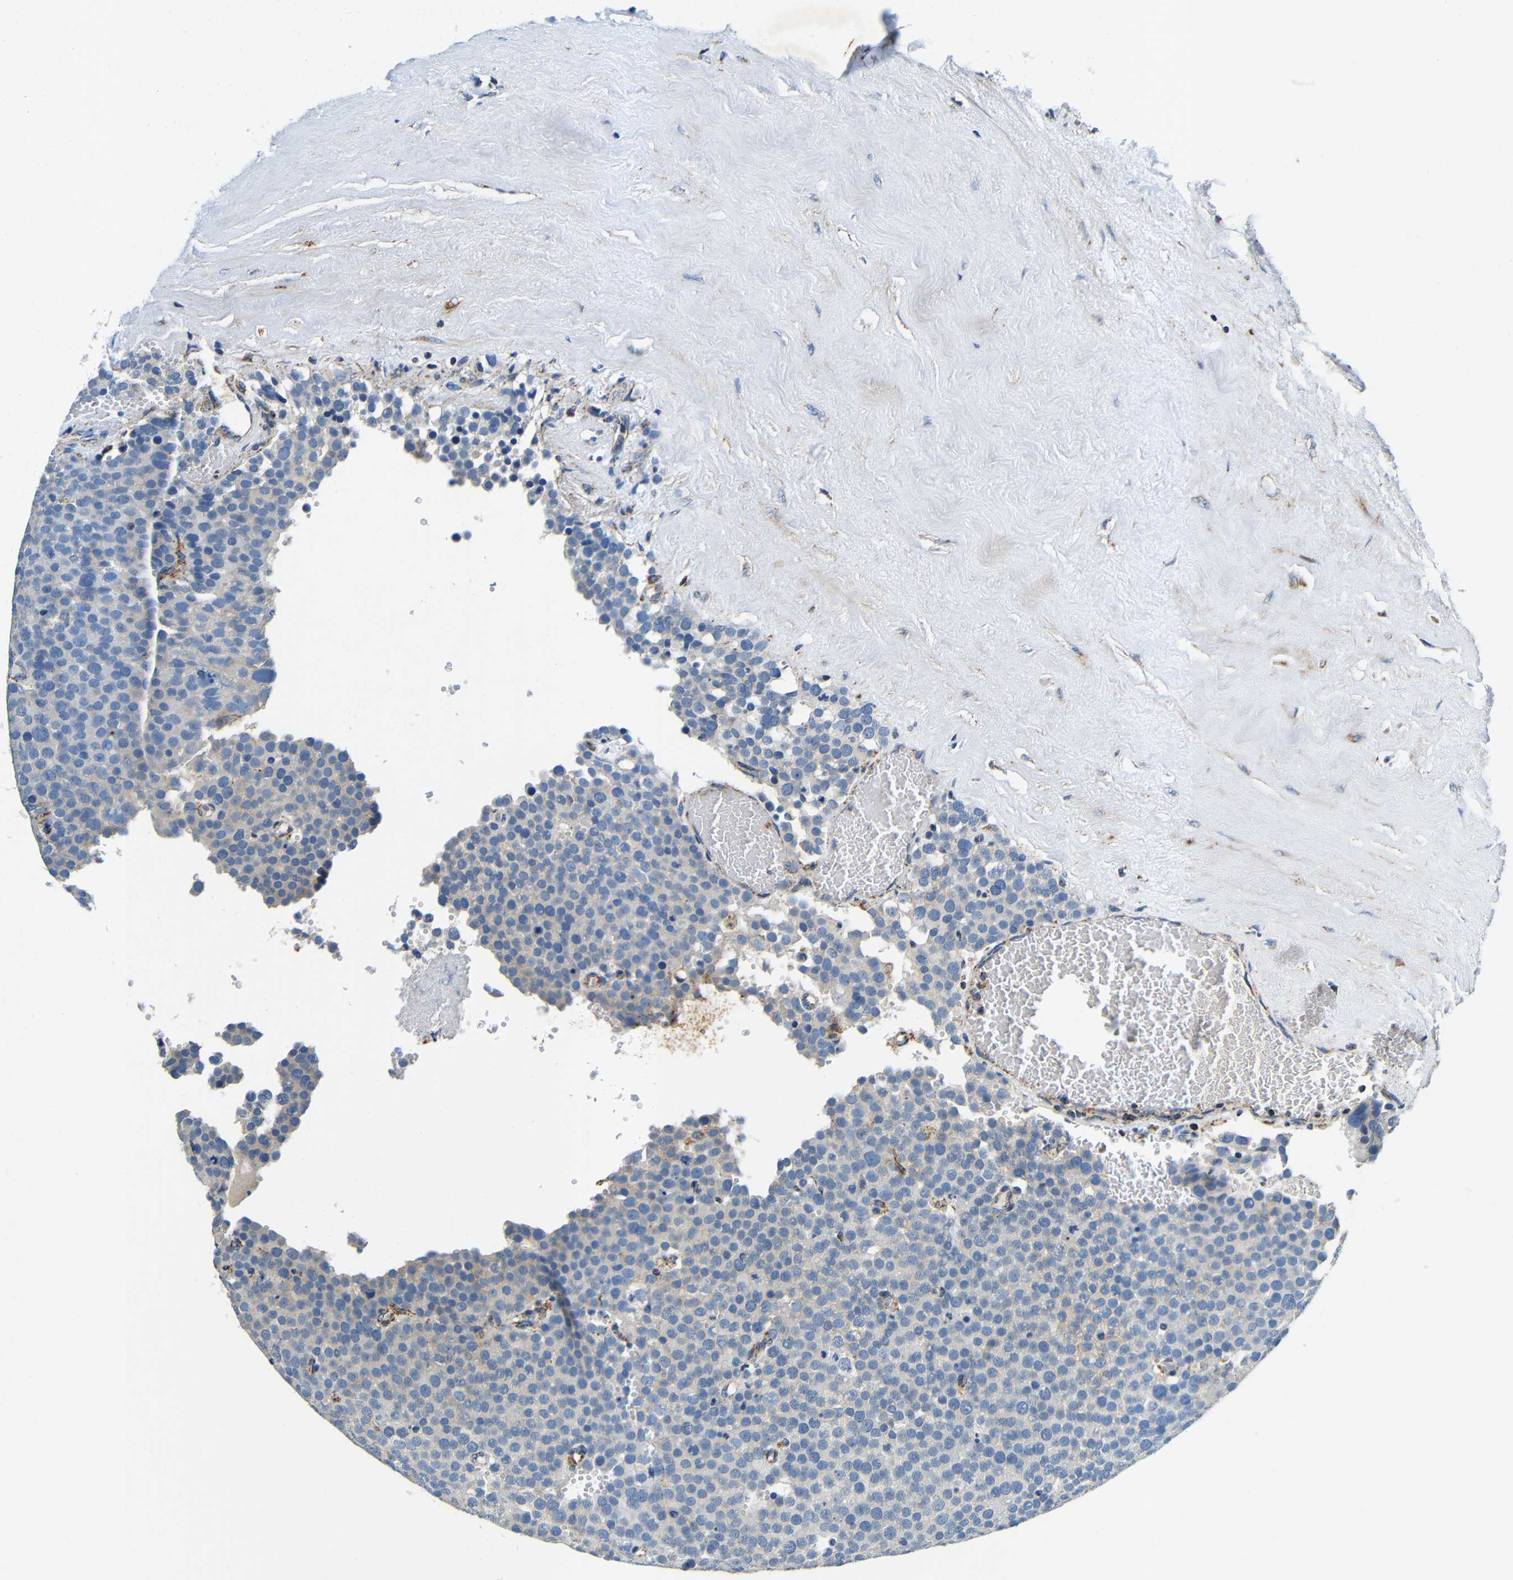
{"staining": {"intensity": "negative", "quantity": "none", "location": "none"}, "tissue": "testis cancer", "cell_type": "Tumor cells", "image_type": "cancer", "snomed": [{"axis": "morphology", "description": "Normal tissue, NOS"}, {"axis": "morphology", "description": "Seminoma, NOS"}, {"axis": "topography", "description": "Testis"}], "caption": "Seminoma (testis) was stained to show a protein in brown. There is no significant positivity in tumor cells.", "gene": "GALNT18", "patient": {"sex": "male", "age": 71}}